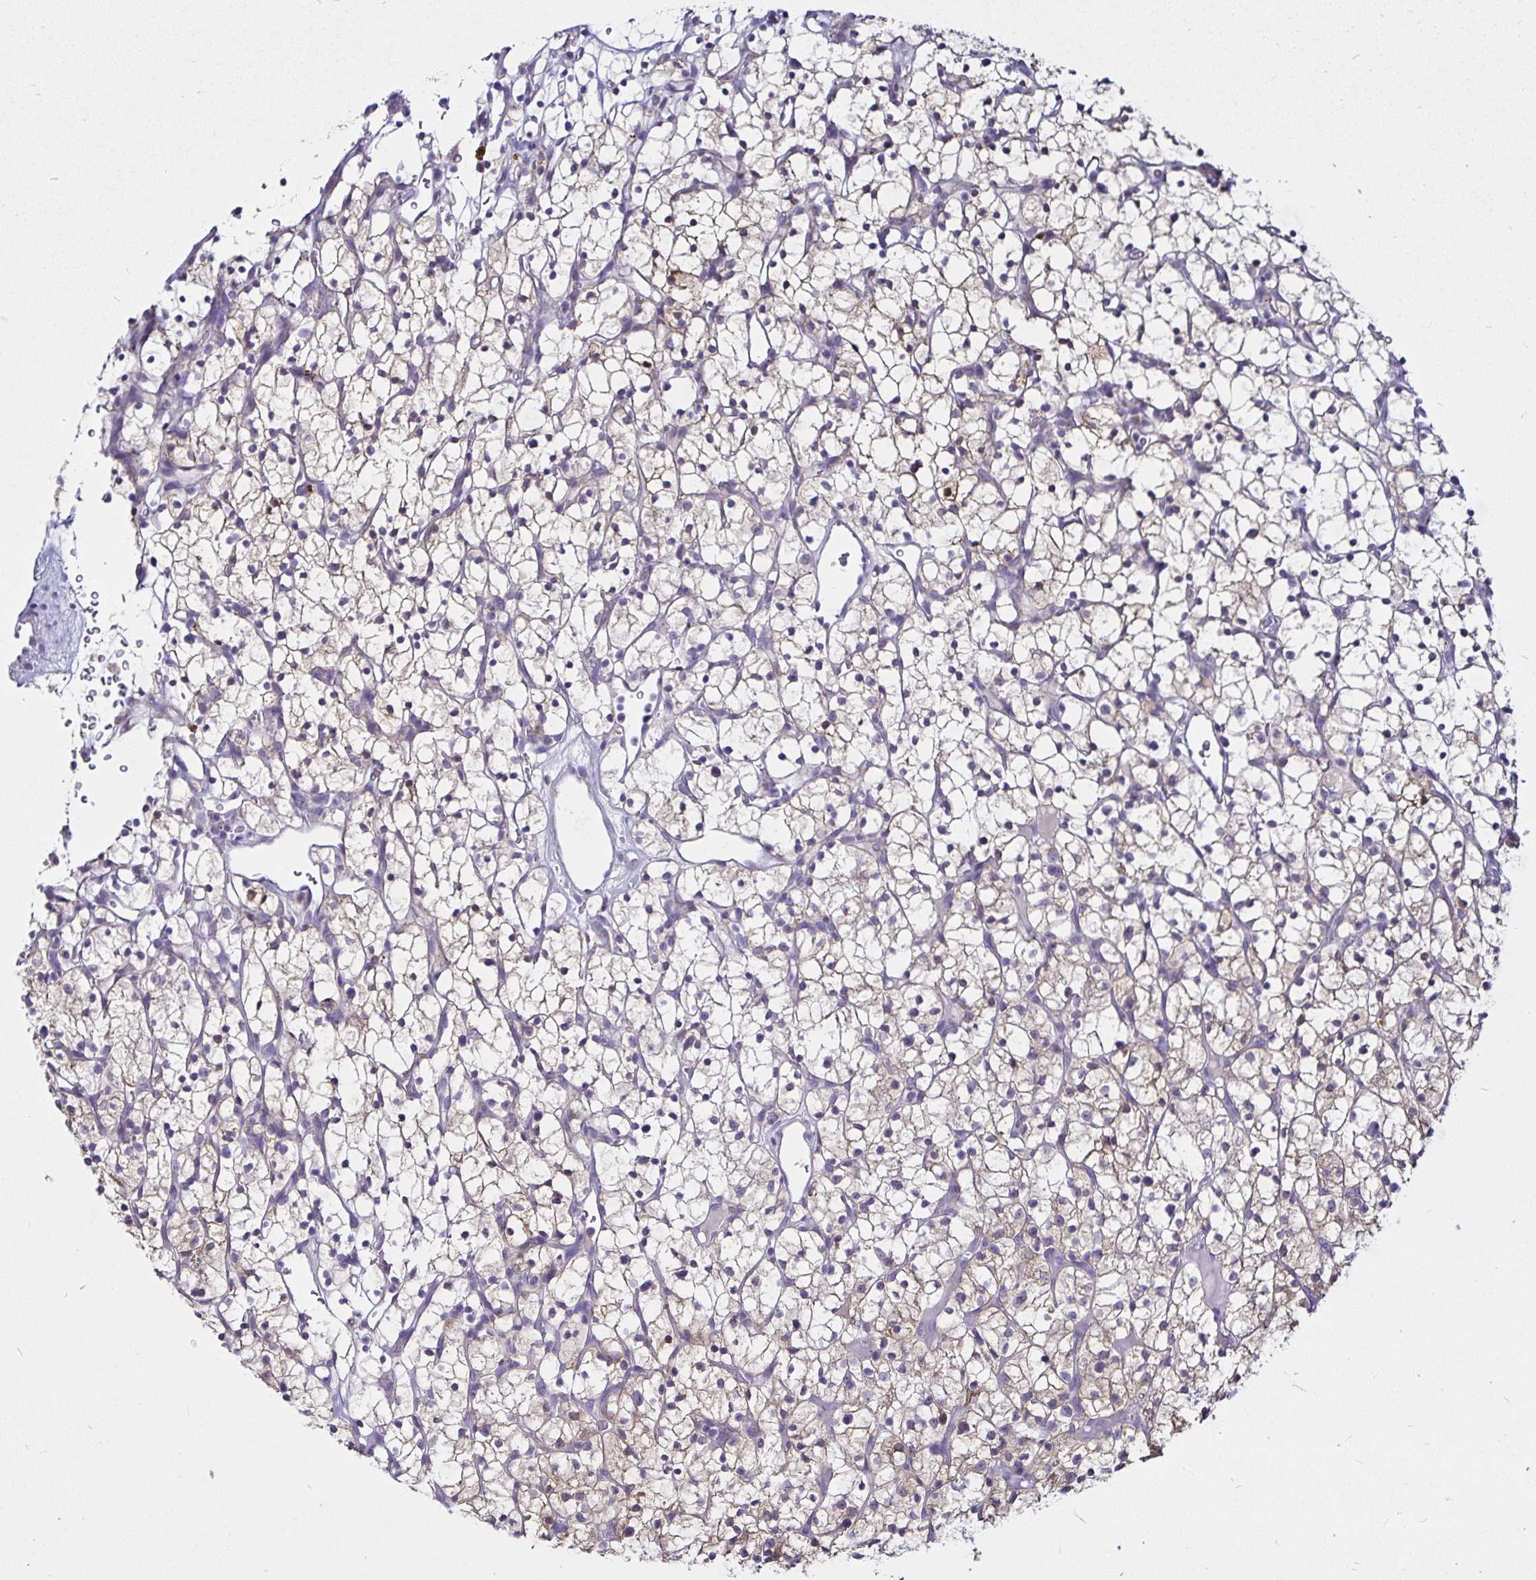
{"staining": {"intensity": "weak", "quantity": "<25%", "location": "cytoplasmic/membranous"}, "tissue": "renal cancer", "cell_type": "Tumor cells", "image_type": "cancer", "snomed": [{"axis": "morphology", "description": "Adenocarcinoma, NOS"}, {"axis": "topography", "description": "Kidney"}], "caption": "Immunohistochemistry (IHC) photomicrograph of adenocarcinoma (renal) stained for a protein (brown), which shows no positivity in tumor cells. (DAB (3,3'-diaminobenzidine) IHC with hematoxylin counter stain).", "gene": "PGAM2", "patient": {"sex": "female", "age": 64}}